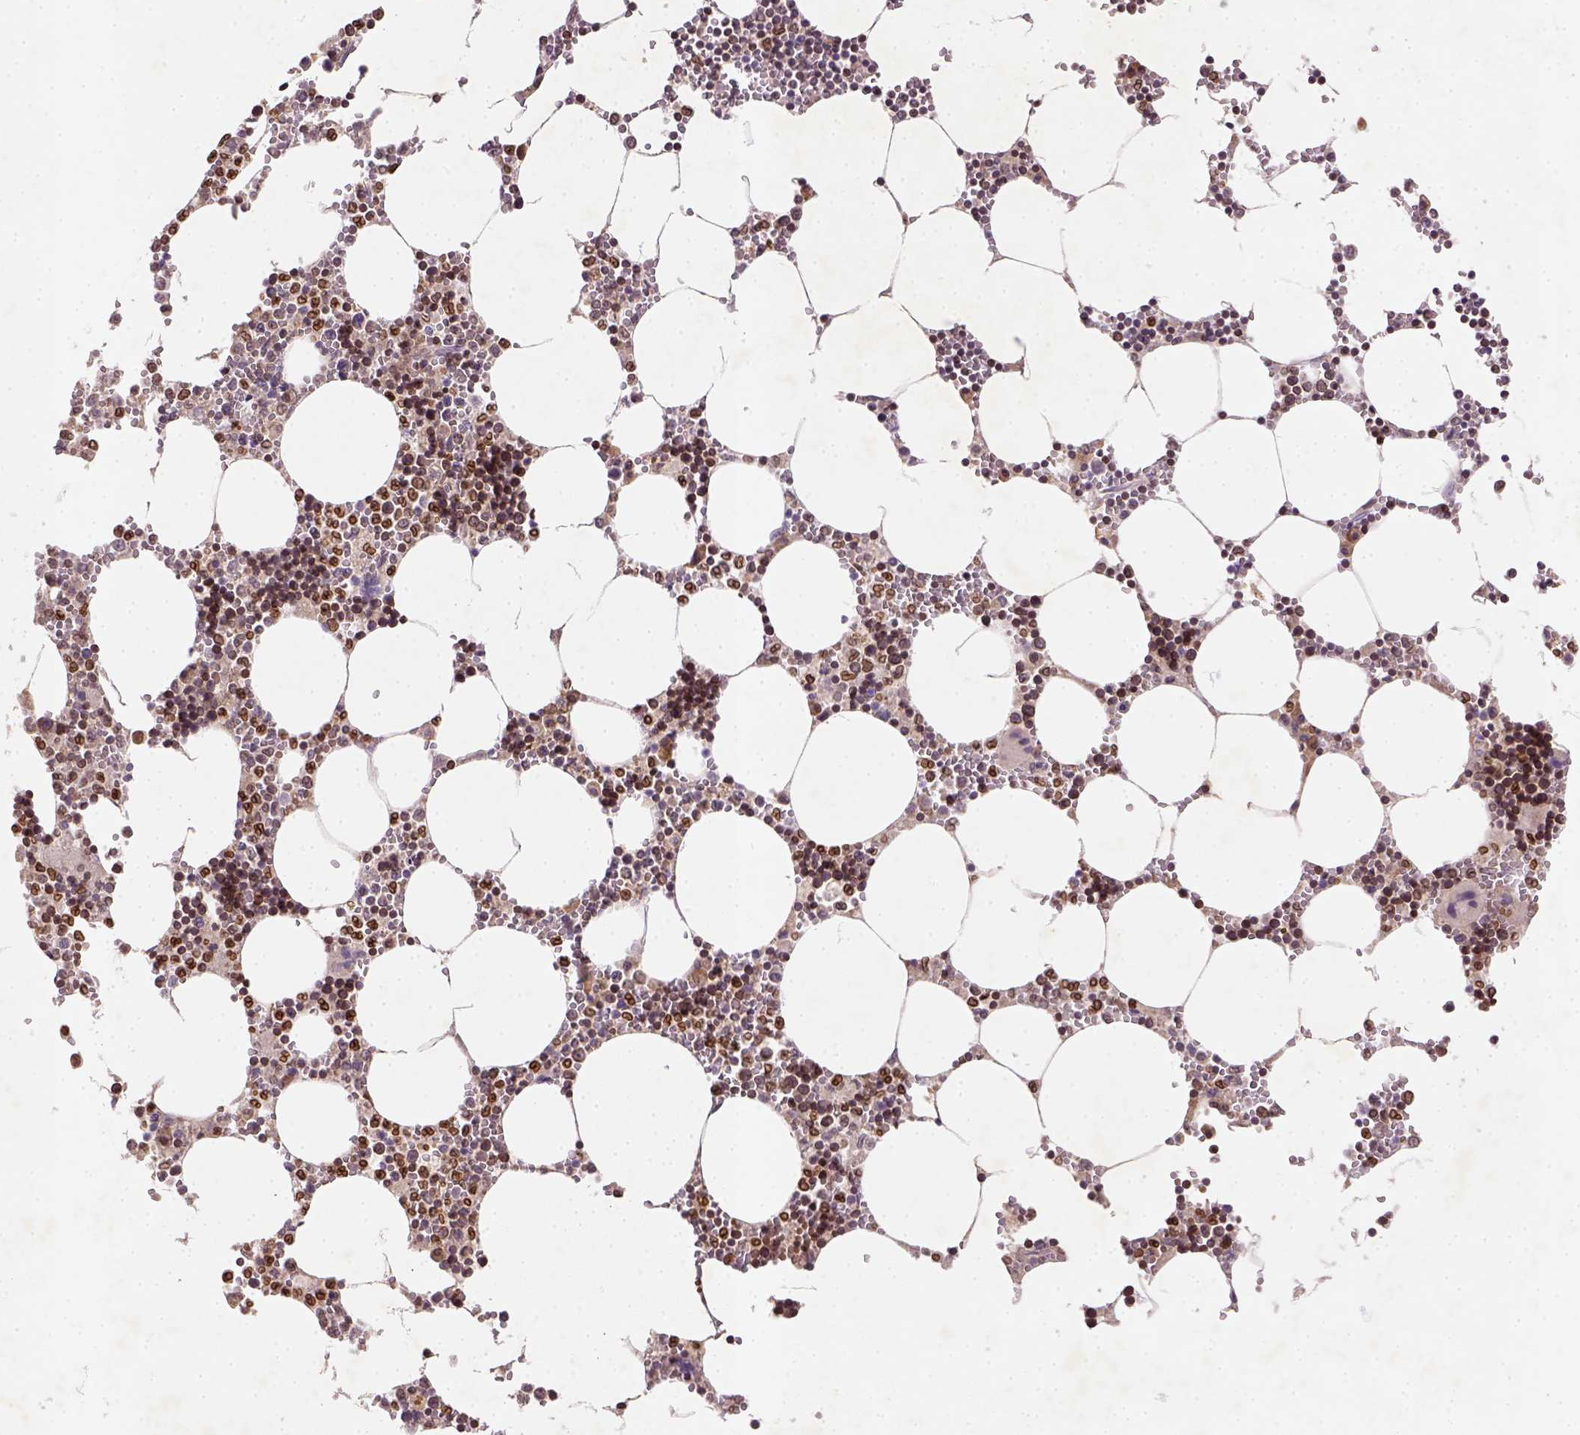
{"staining": {"intensity": "strong", "quantity": ">75%", "location": "cytoplasmic/membranous,nuclear"}, "tissue": "bone marrow", "cell_type": "Hematopoietic cells", "image_type": "normal", "snomed": [{"axis": "morphology", "description": "Normal tissue, NOS"}, {"axis": "topography", "description": "Bone marrow"}], "caption": "The immunohistochemical stain shows strong cytoplasmic/membranous,nuclear staining in hematopoietic cells of normal bone marrow.", "gene": "NUDT3", "patient": {"sex": "male", "age": 54}}